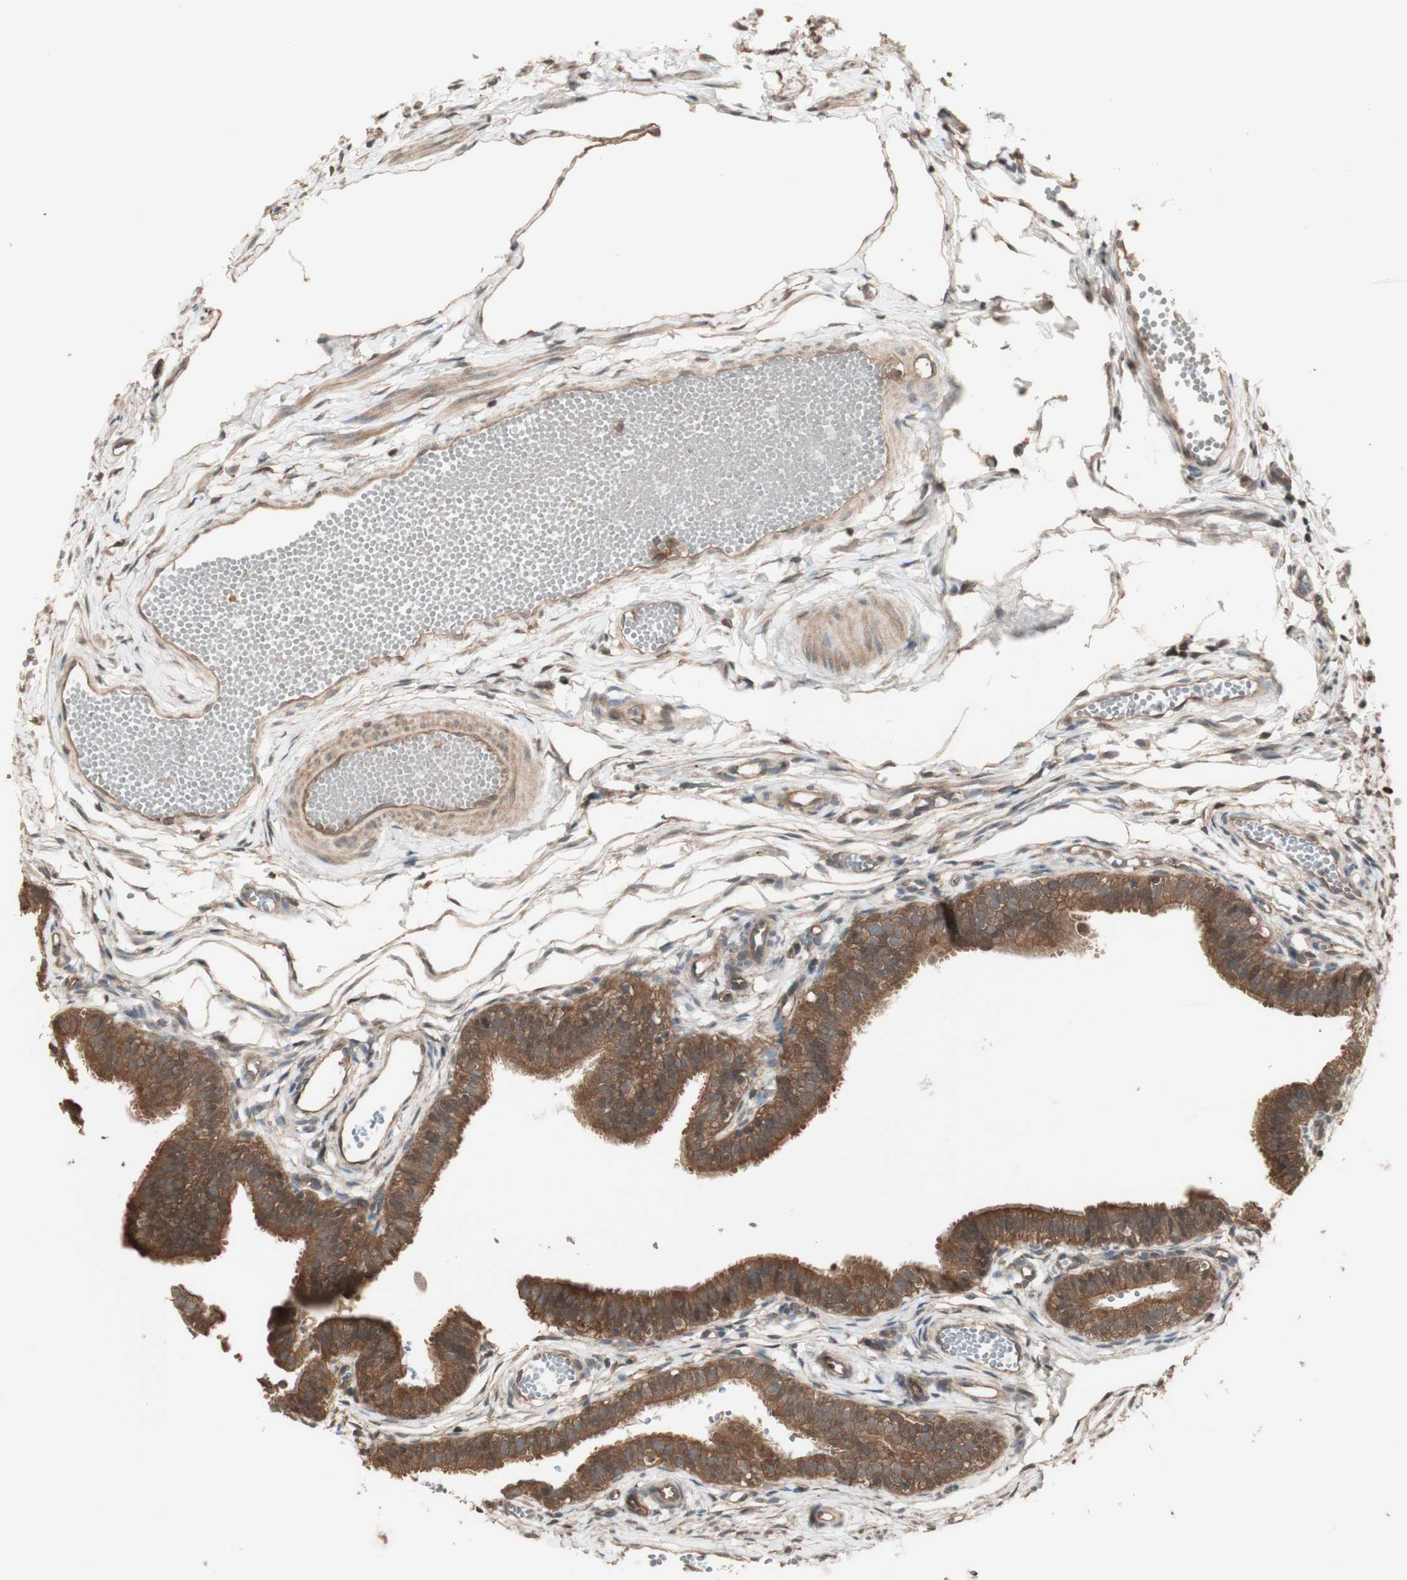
{"staining": {"intensity": "strong", "quantity": ">75%", "location": "cytoplasmic/membranous,nuclear"}, "tissue": "fallopian tube", "cell_type": "Glandular cells", "image_type": "normal", "snomed": [{"axis": "morphology", "description": "Normal tissue, NOS"}, {"axis": "topography", "description": "Fallopian tube"}, {"axis": "topography", "description": "Placenta"}], "caption": "Fallopian tube stained with a brown dye demonstrates strong cytoplasmic/membranous,nuclear positive expression in about >75% of glandular cells.", "gene": "YWHAB", "patient": {"sex": "female", "age": 34}}